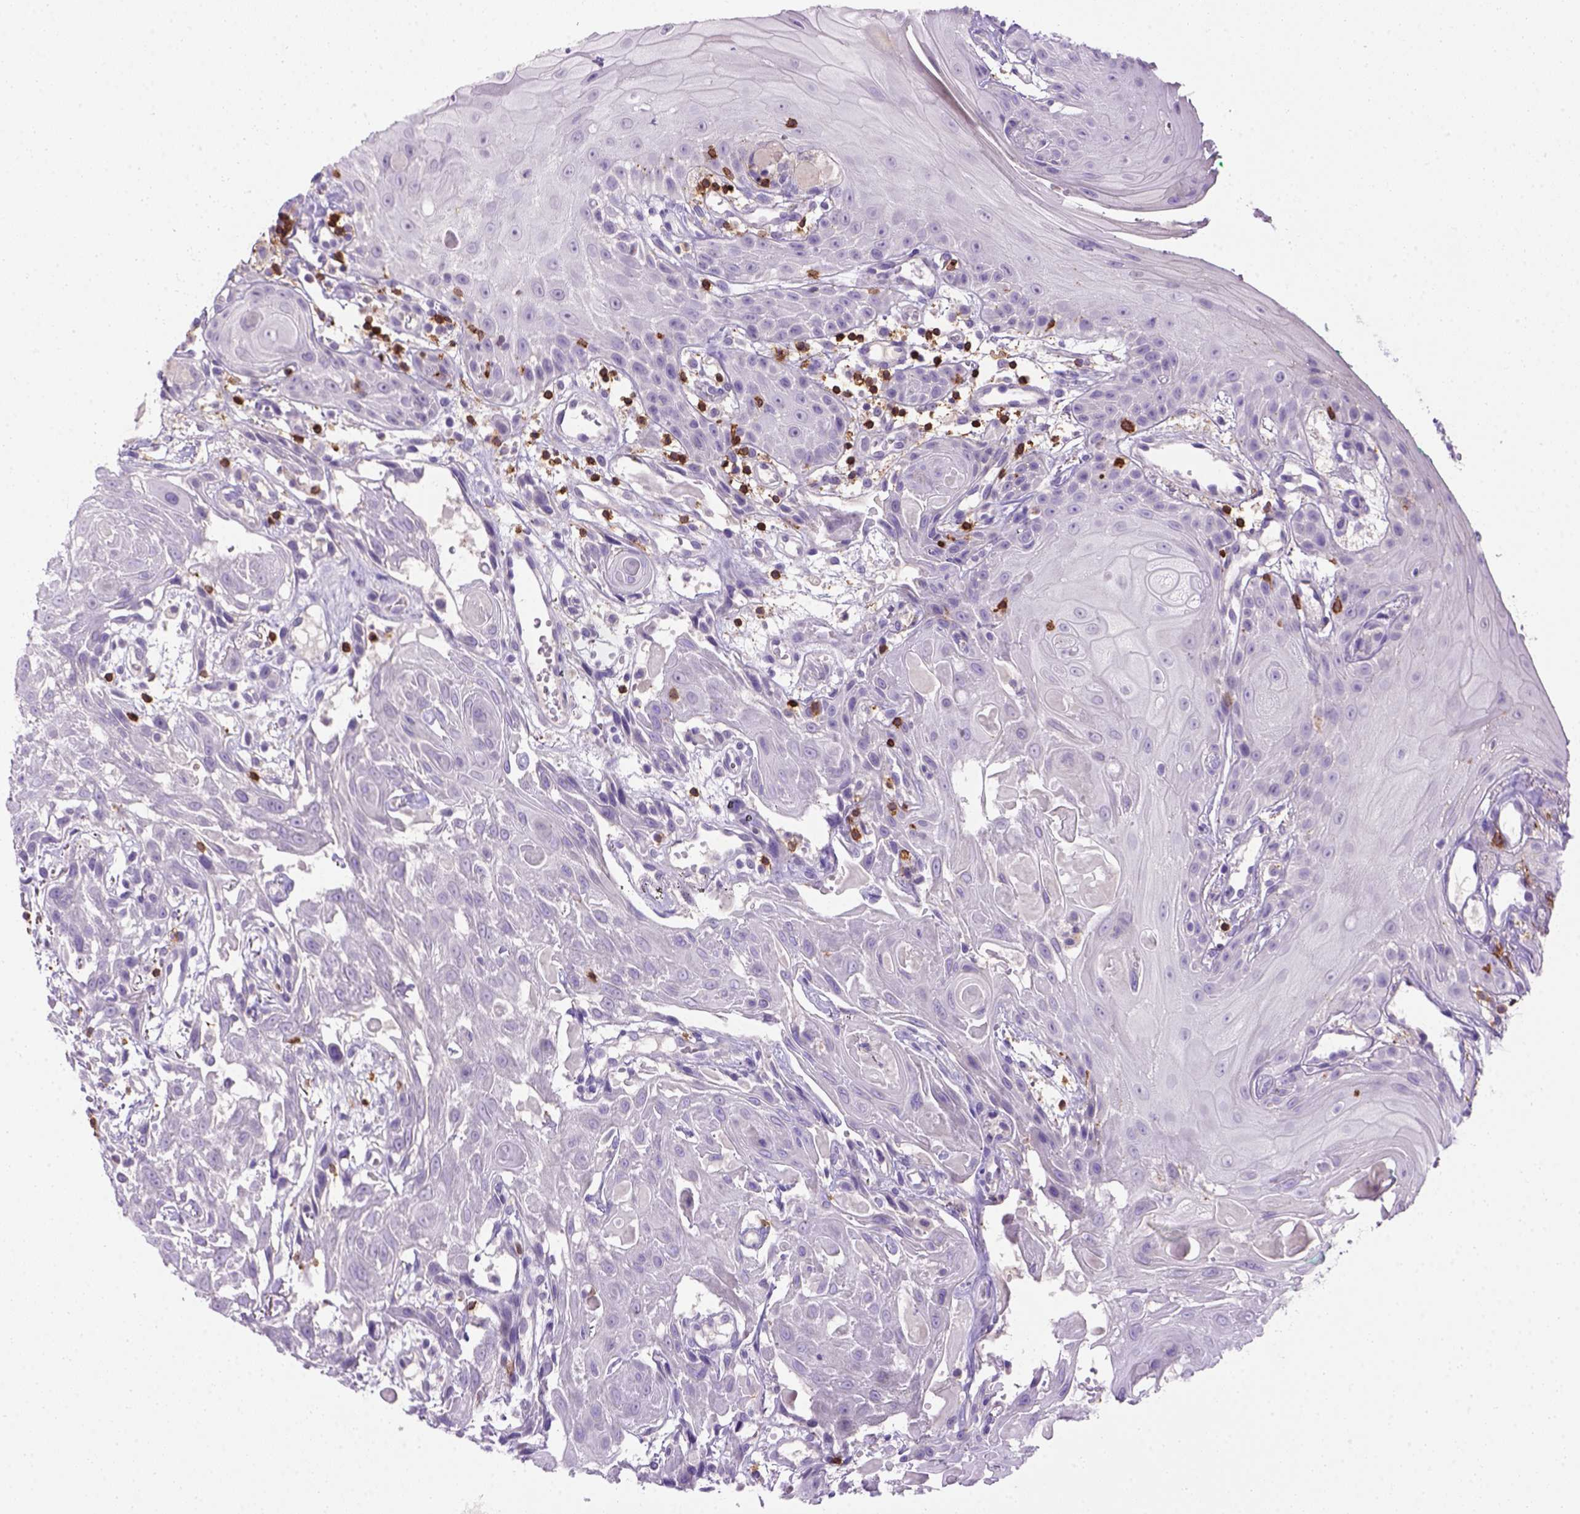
{"staining": {"intensity": "negative", "quantity": "none", "location": "none"}, "tissue": "head and neck cancer", "cell_type": "Tumor cells", "image_type": "cancer", "snomed": [{"axis": "morphology", "description": "Normal tissue, NOS"}, {"axis": "morphology", "description": "Squamous cell carcinoma, NOS"}, {"axis": "topography", "description": "Oral tissue"}, {"axis": "topography", "description": "Salivary gland"}, {"axis": "topography", "description": "Head-Neck"}], "caption": "DAB immunohistochemical staining of human head and neck squamous cell carcinoma exhibits no significant positivity in tumor cells.", "gene": "CD3E", "patient": {"sex": "female", "age": 62}}